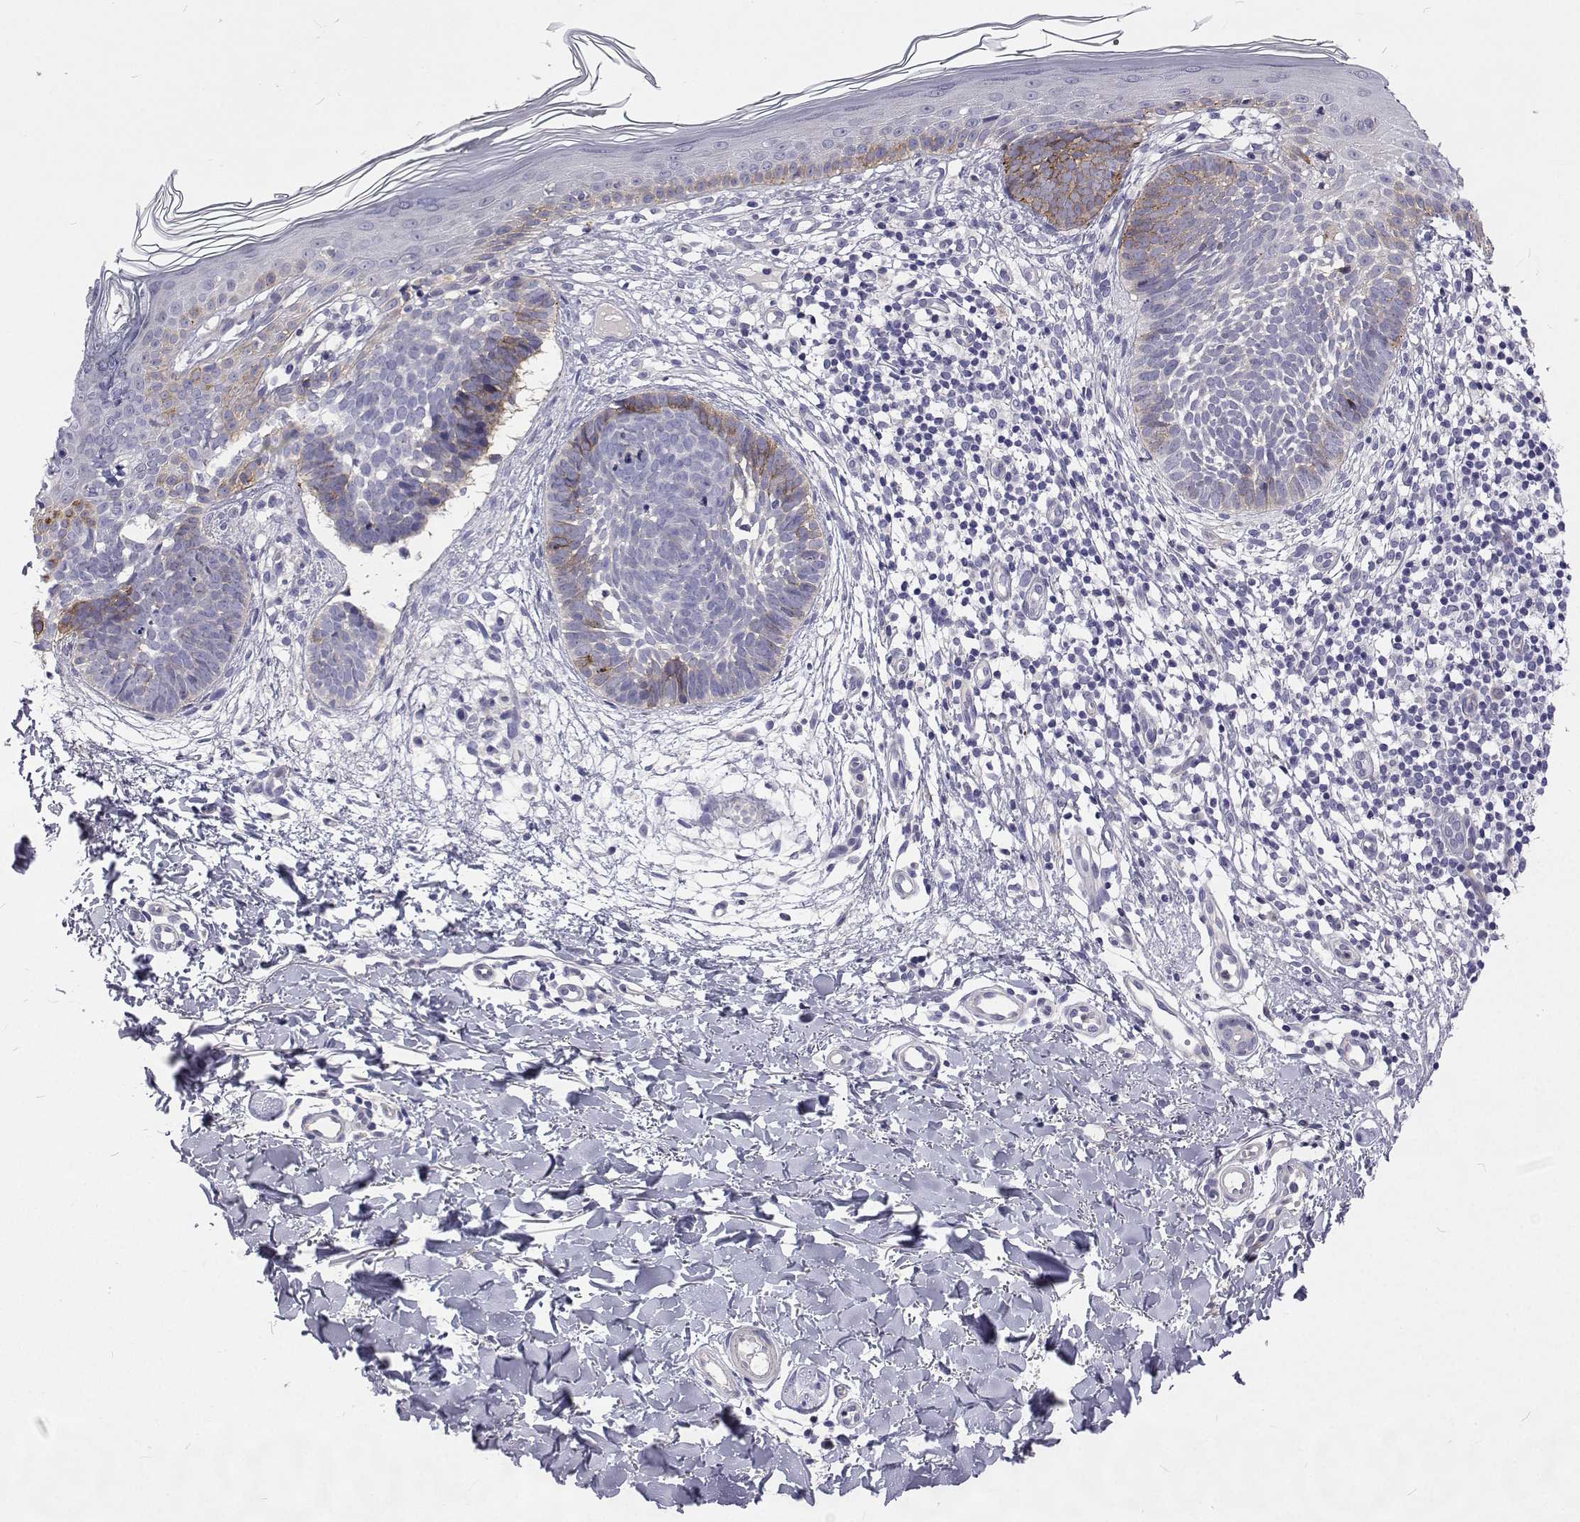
{"staining": {"intensity": "weak", "quantity": "<25%", "location": "cytoplasmic/membranous"}, "tissue": "skin cancer", "cell_type": "Tumor cells", "image_type": "cancer", "snomed": [{"axis": "morphology", "description": "Basal cell carcinoma"}, {"axis": "topography", "description": "Skin"}], "caption": "Micrograph shows no significant protein positivity in tumor cells of skin cancer (basal cell carcinoma). The staining is performed using DAB (3,3'-diaminobenzidine) brown chromogen with nuclei counter-stained in using hematoxylin.", "gene": "NPR3", "patient": {"sex": "female", "age": 51}}